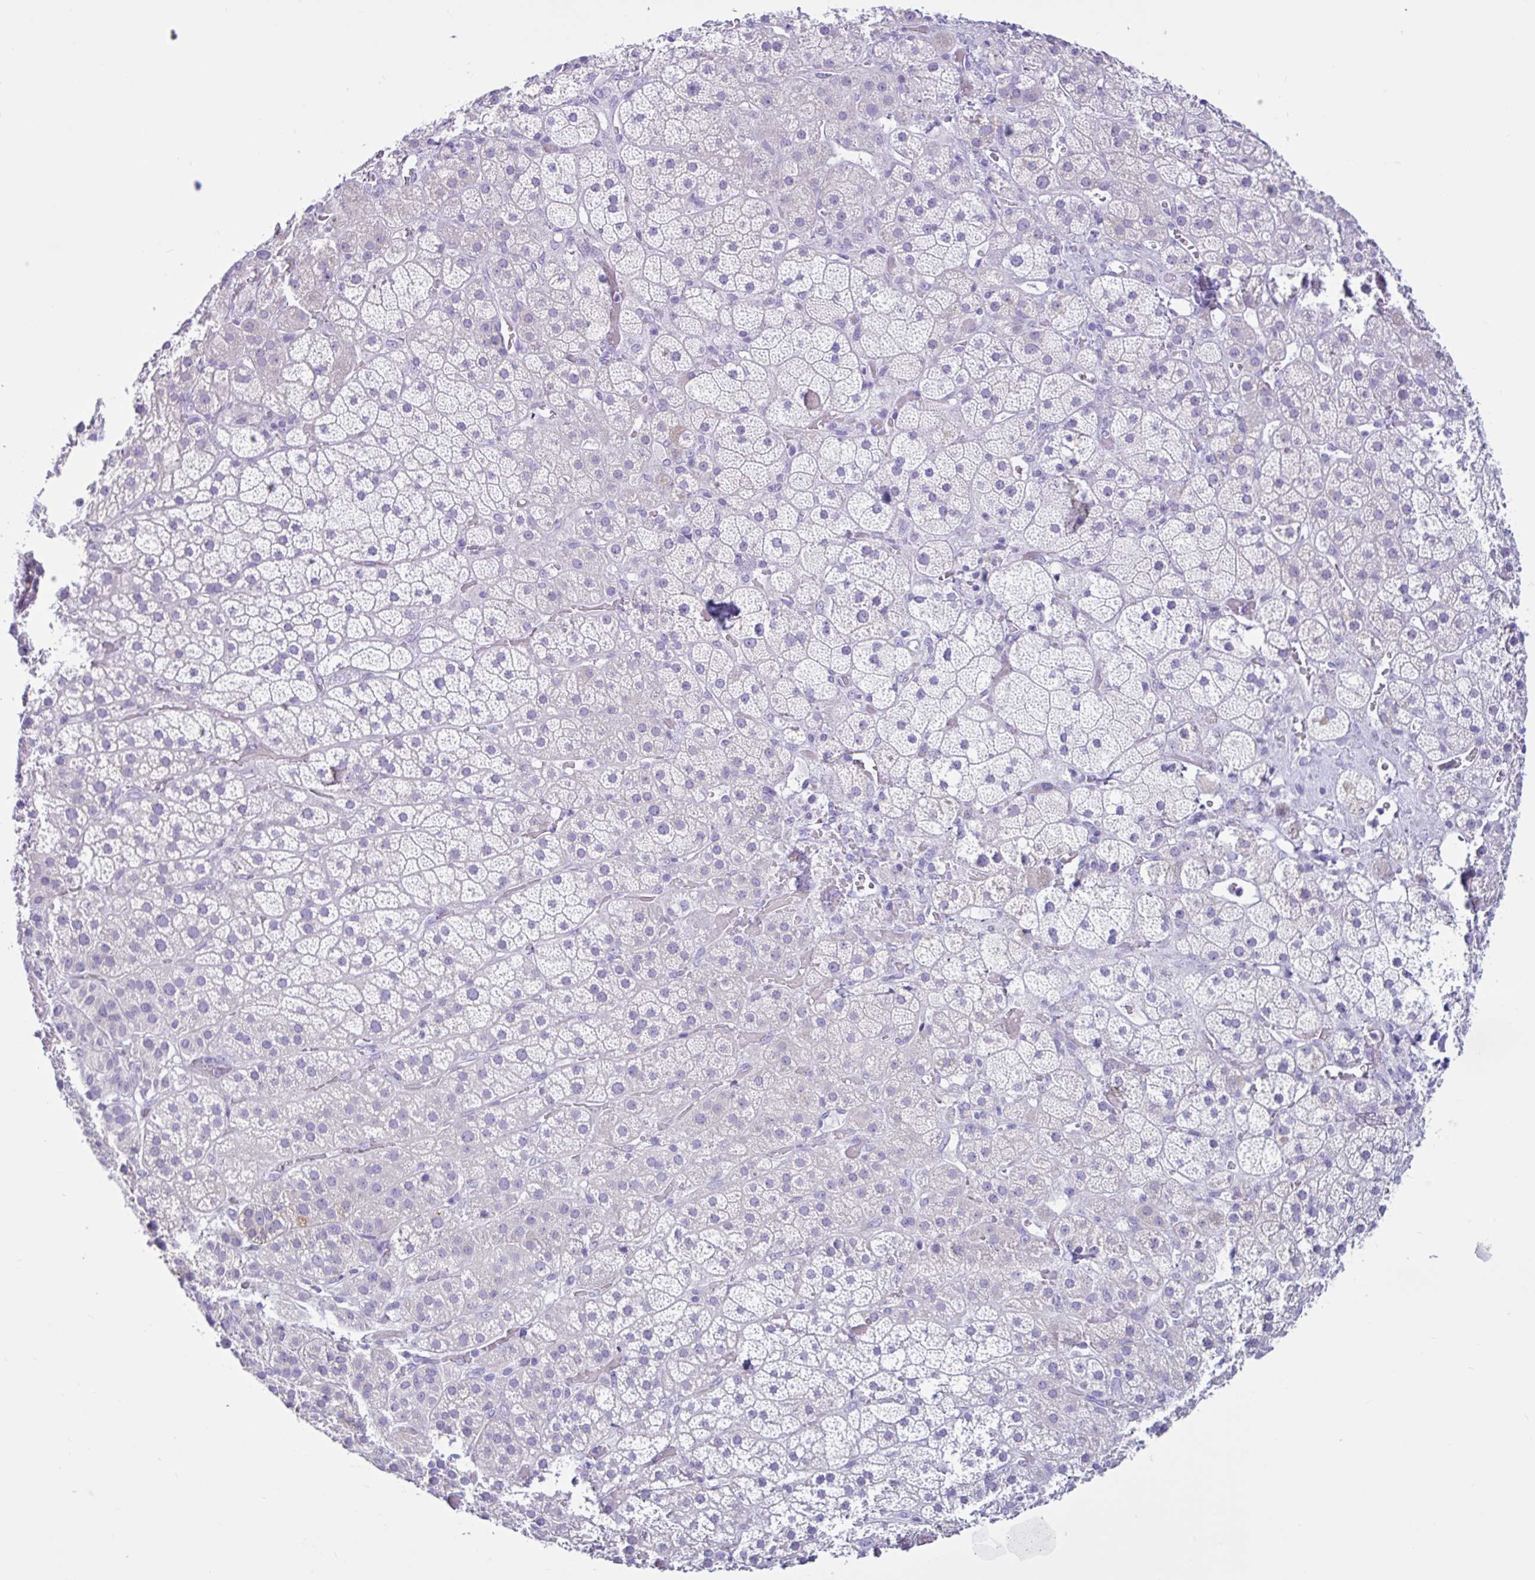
{"staining": {"intensity": "negative", "quantity": "none", "location": "none"}, "tissue": "adrenal gland", "cell_type": "Glandular cells", "image_type": "normal", "snomed": [{"axis": "morphology", "description": "Normal tissue, NOS"}, {"axis": "topography", "description": "Adrenal gland"}], "caption": "Glandular cells show no significant expression in benign adrenal gland.", "gene": "CYP19A1", "patient": {"sex": "male", "age": 57}}